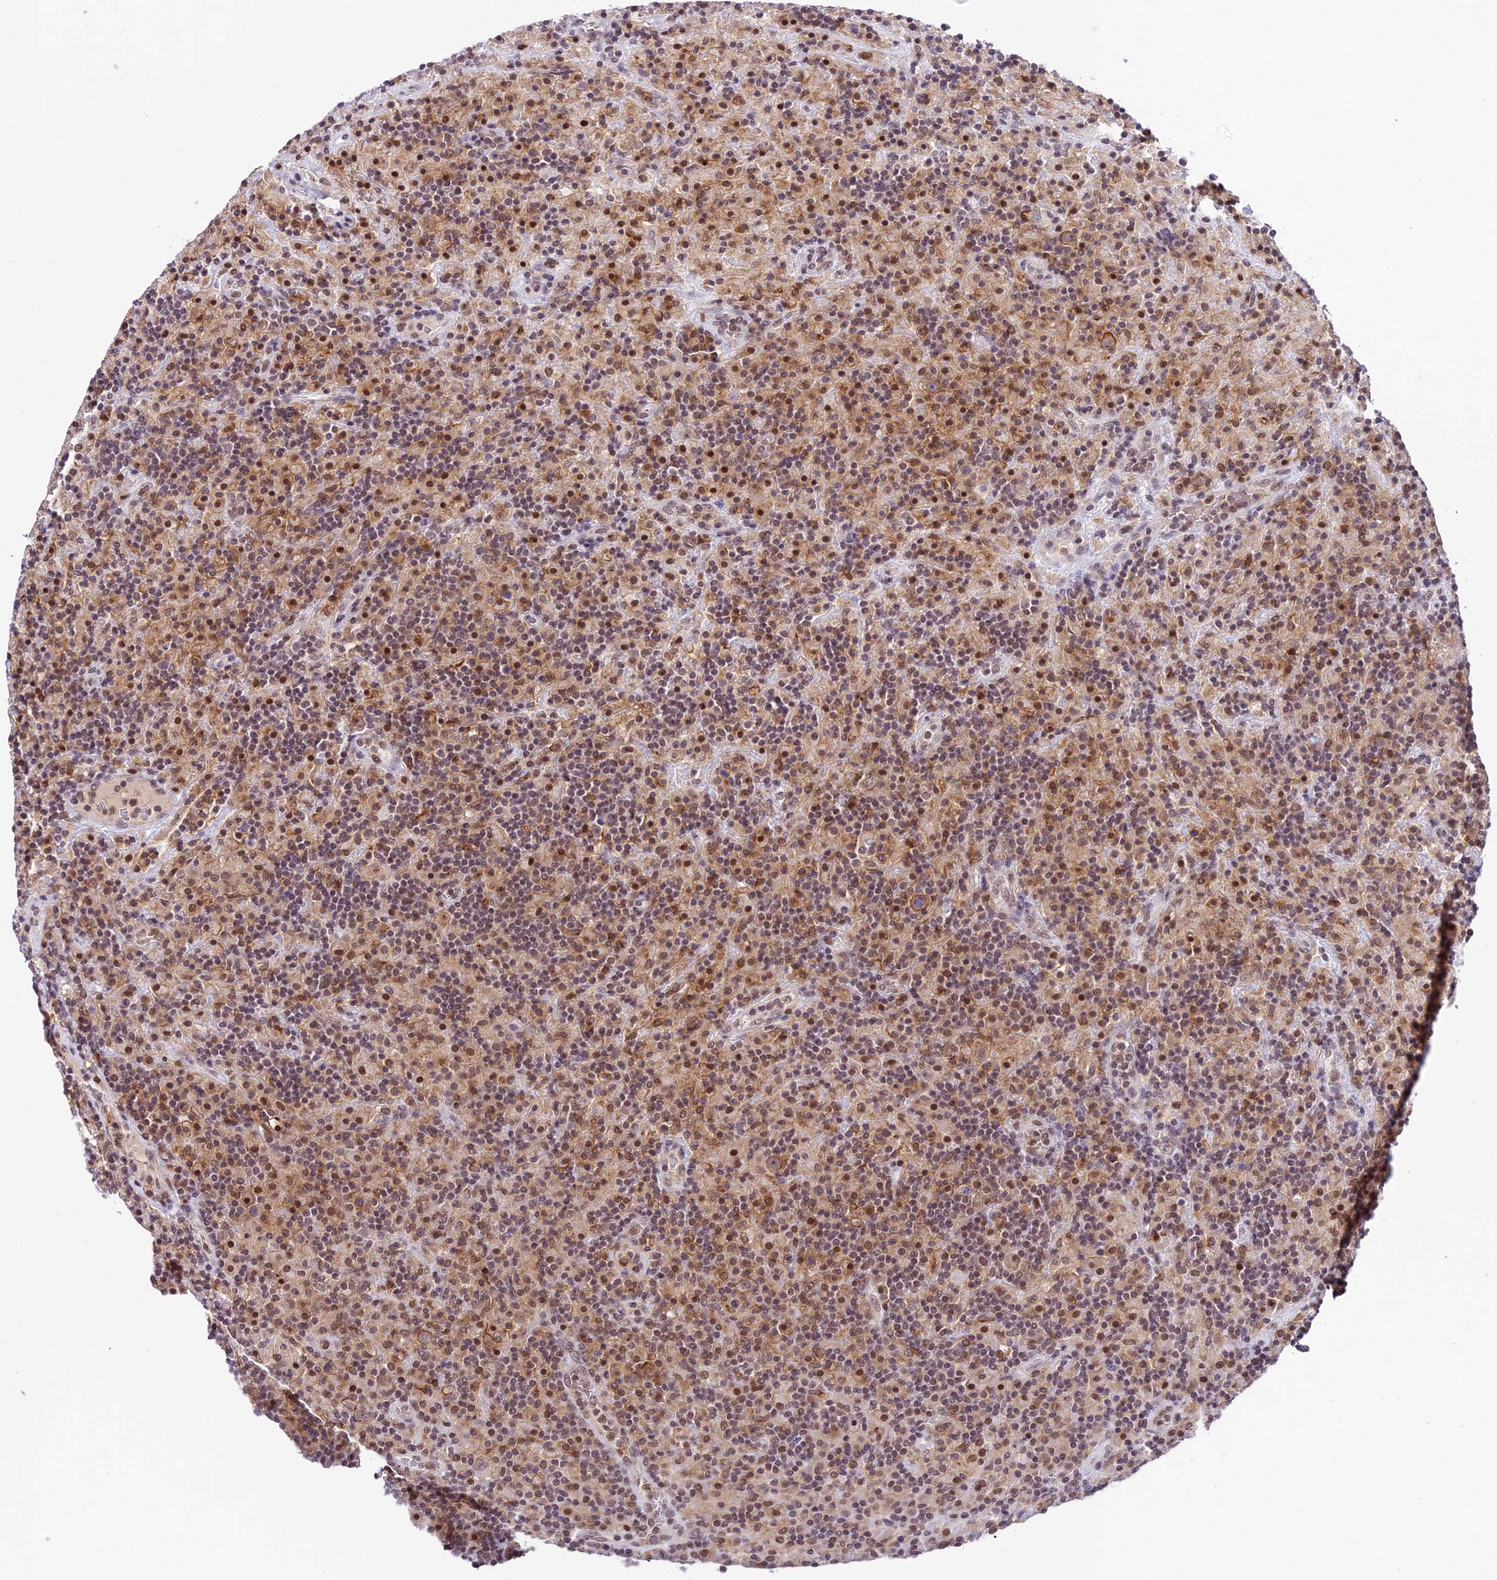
{"staining": {"intensity": "moderate", "quantity": ">75%", "location": "cytoplasmic/membranous"}, "tissue": "lymphoma", "cell_type": "Tumor cells", "image_type": "cancer", "snomed": [{"axis": "morphology", "description": "Hodgkin's disease, NOS"}, {"axis": "topography", "description": "Lymph node"}], "caption": "Immunohistochemistry histopathology image of lymphoma stained for a protein (brown), which displays medium levels of moderate cytoplasmic/membranous positivity in approximately >75% of tumor cells.", "gene": "SHKBP1", "patient": {"sex": "male", "age": 70}}